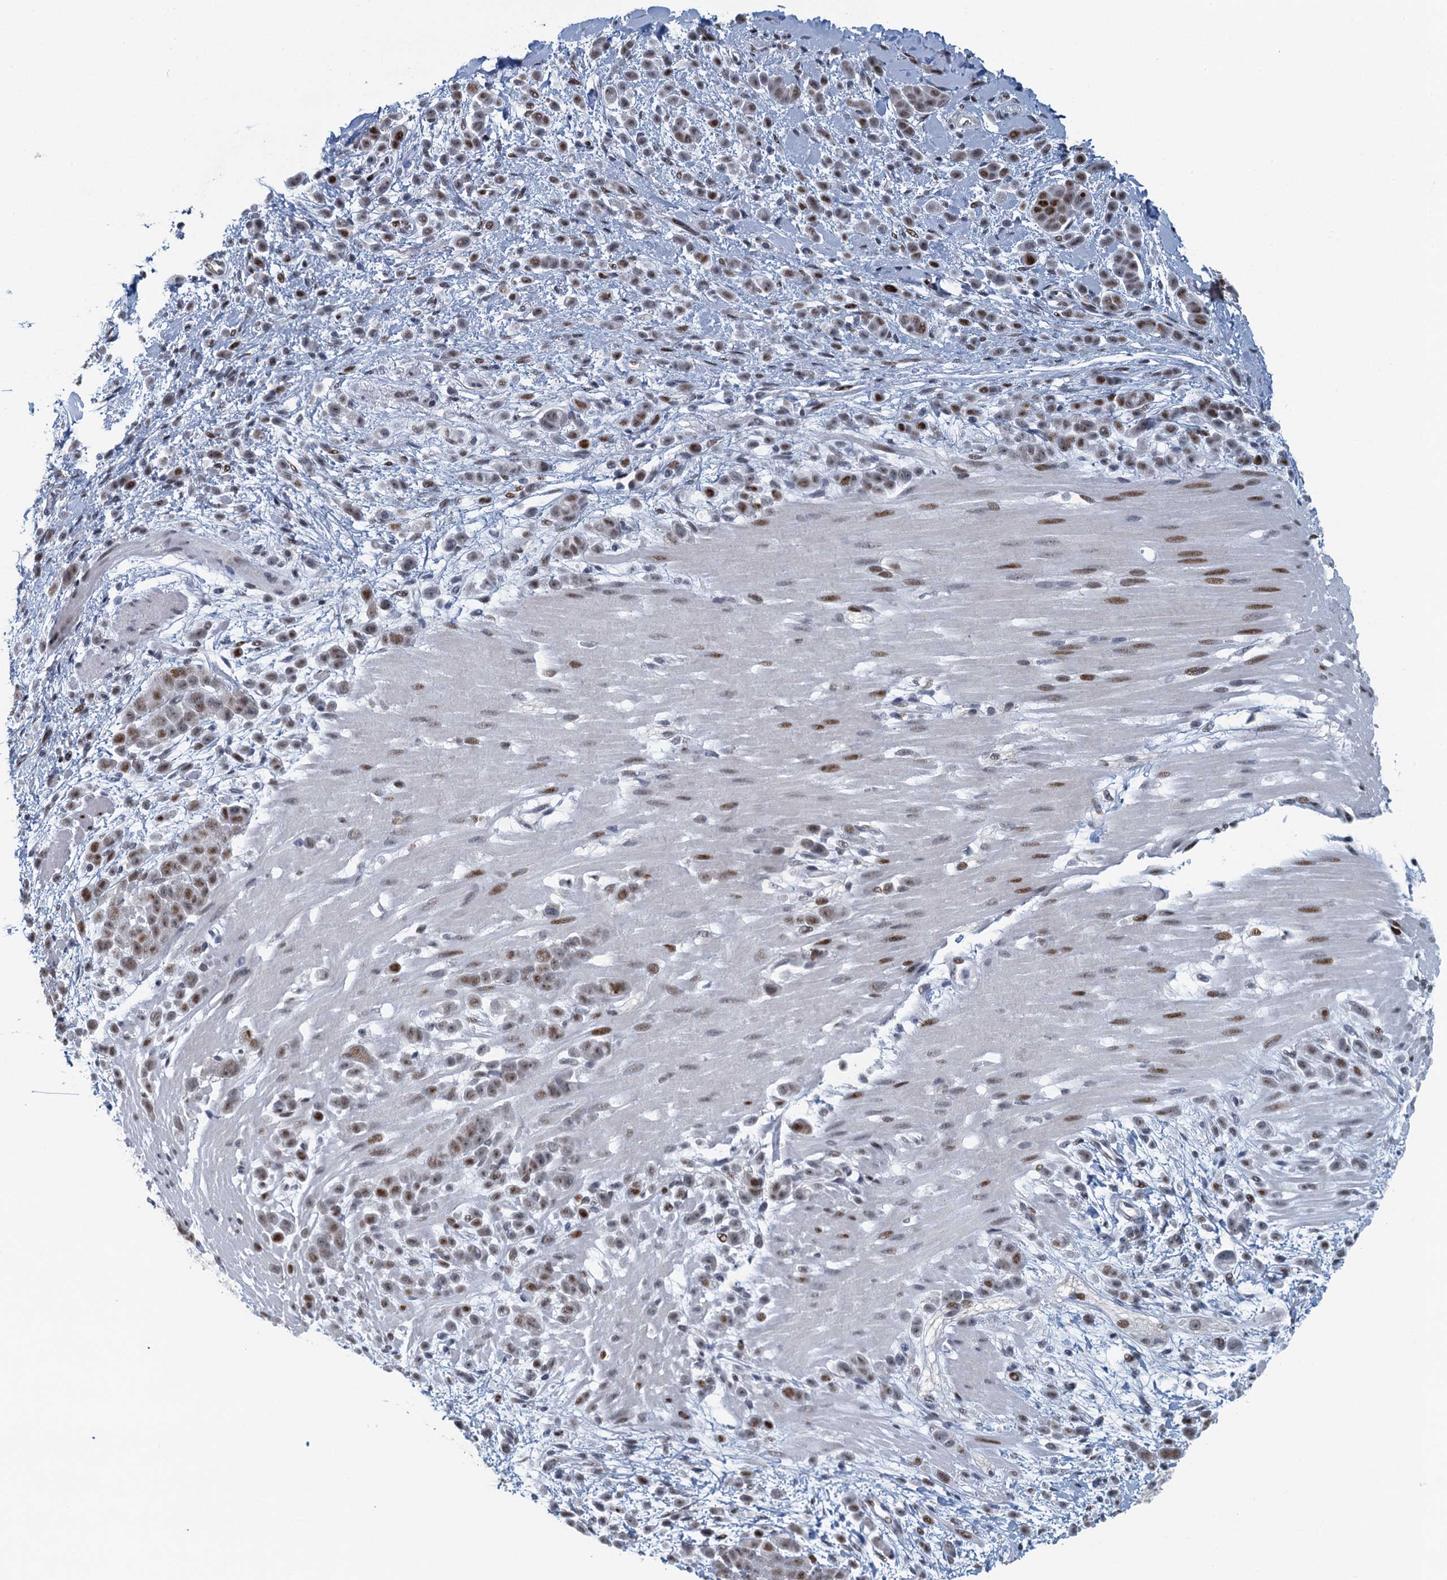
{"staining": {"intensity": "moderate", "quantity": "25%-75%", "location": "nuclear"}, "tissue": "pancreatic cancer", "cell_type": "Tumor cells", "image_type": "cancer", "snomed": [{"axis": "morphology", "description": "Normal tissue, NOS"}, {"axis": "morphology", "description": "Adenocarcinoma, NOS"}, {"axis": "topography", "description": "Pancreas"}], "caption": "Moderate nuclear staining for a protein is appreciated in about 25%-75% of tumor cells of adenocarcinoma (pancreatic) using immunohistochemistry (IHC).", "gene": "TTLL9", "patient": {"sex": "female", "age": 64}}